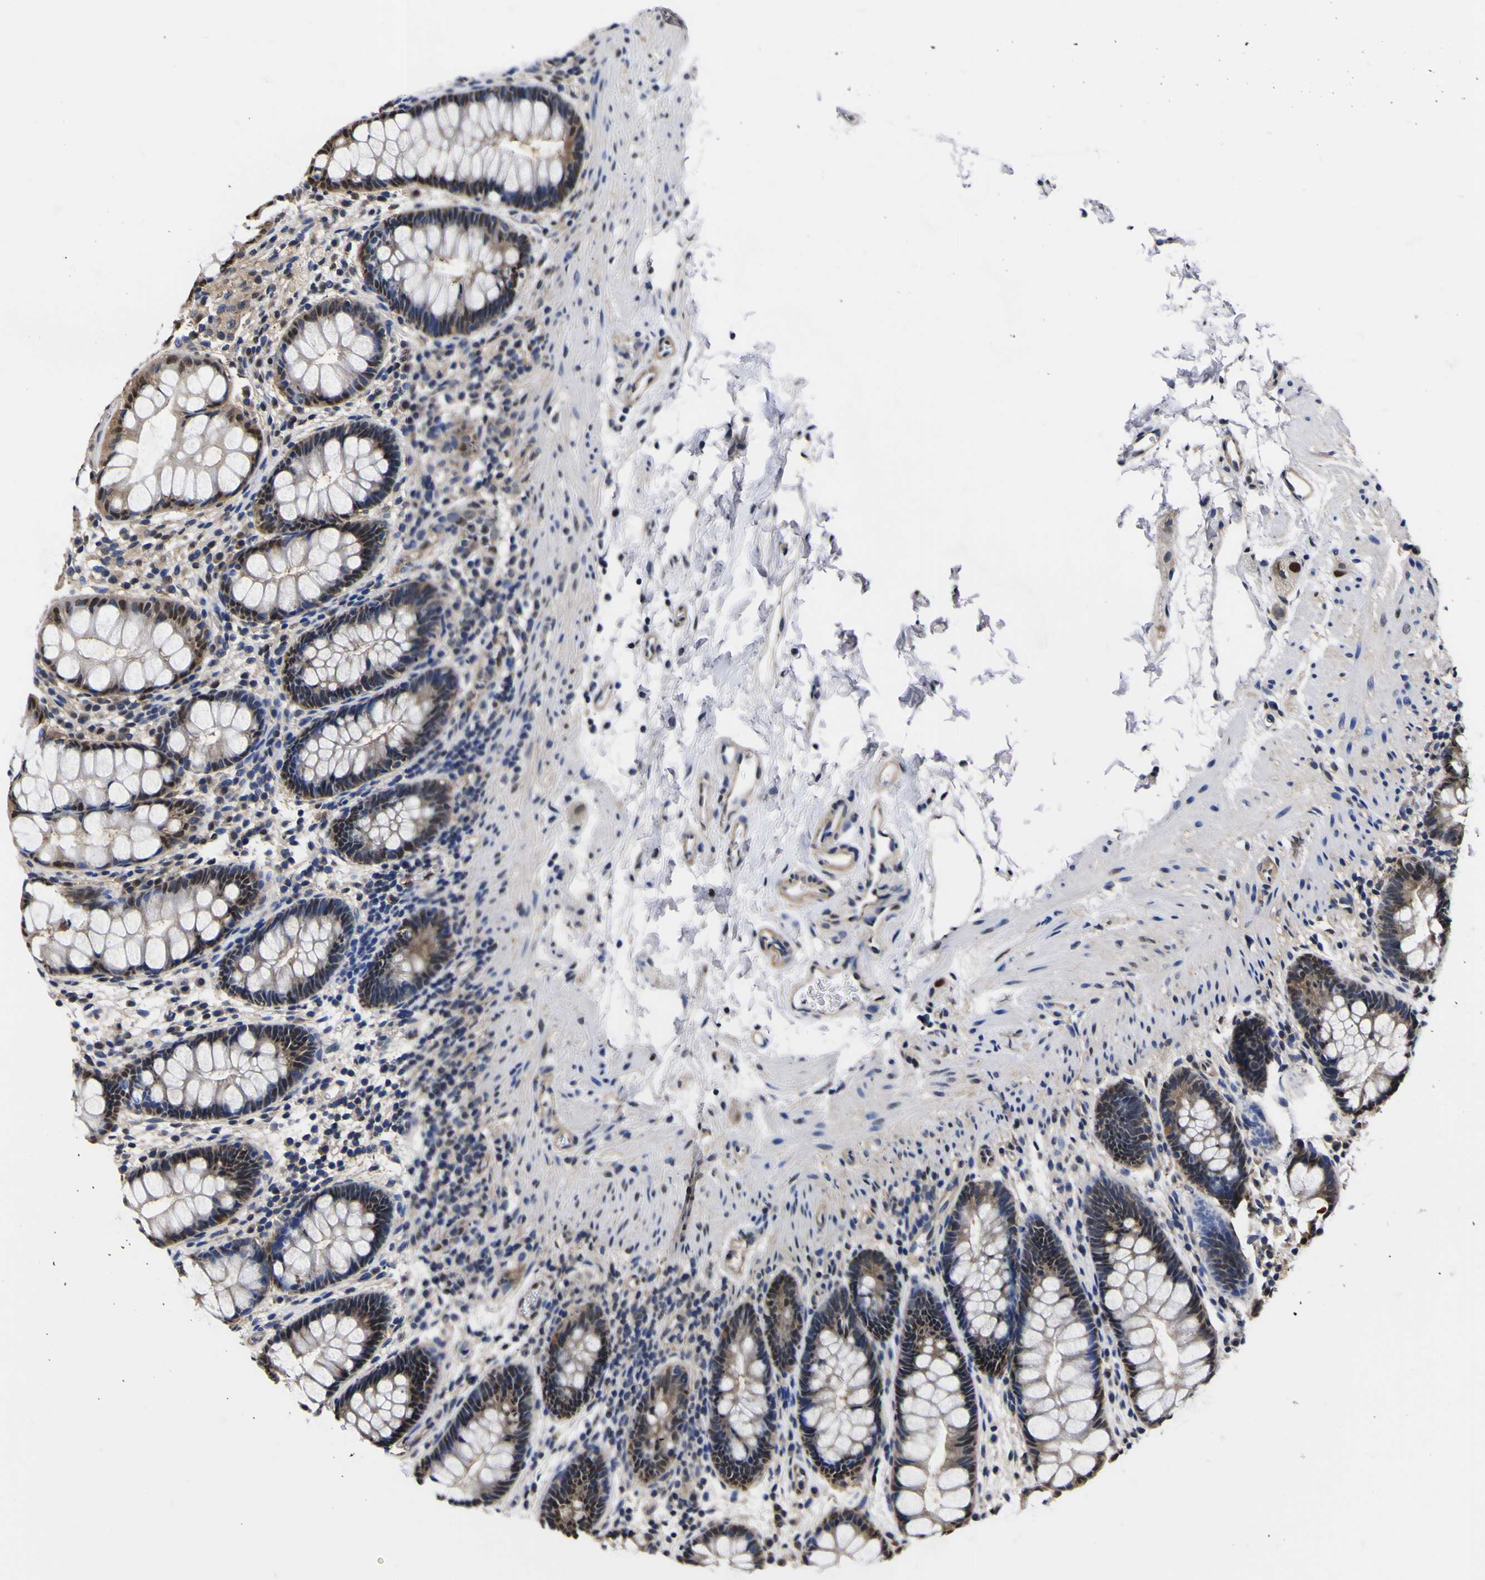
{"staining": {"intensity": "moderate", "quantity": "25%-75%", "location": "cytoplasmic/membranous,nuclear"}, "tissue": "rectum", "cell_type": "Glandular cells", "image_type": "normal", "snomed": [{"axis": "morphology", "description": "Normal tissue, NOS"}, {"axis": "topography", "description": "Rectum"}], "caption": "Protein expression analysis of unremarkable human rectum reveals moderate cytoplasmic/membranous,nuclear positivity in about 25%-75% of glandular cells. (DAB (3,3'-diaminobenzidine) = brown stain, brightfield microscopy at high magnification).", "gene": "FAM110B", "patient": {"sex": "female", "age": 24}}